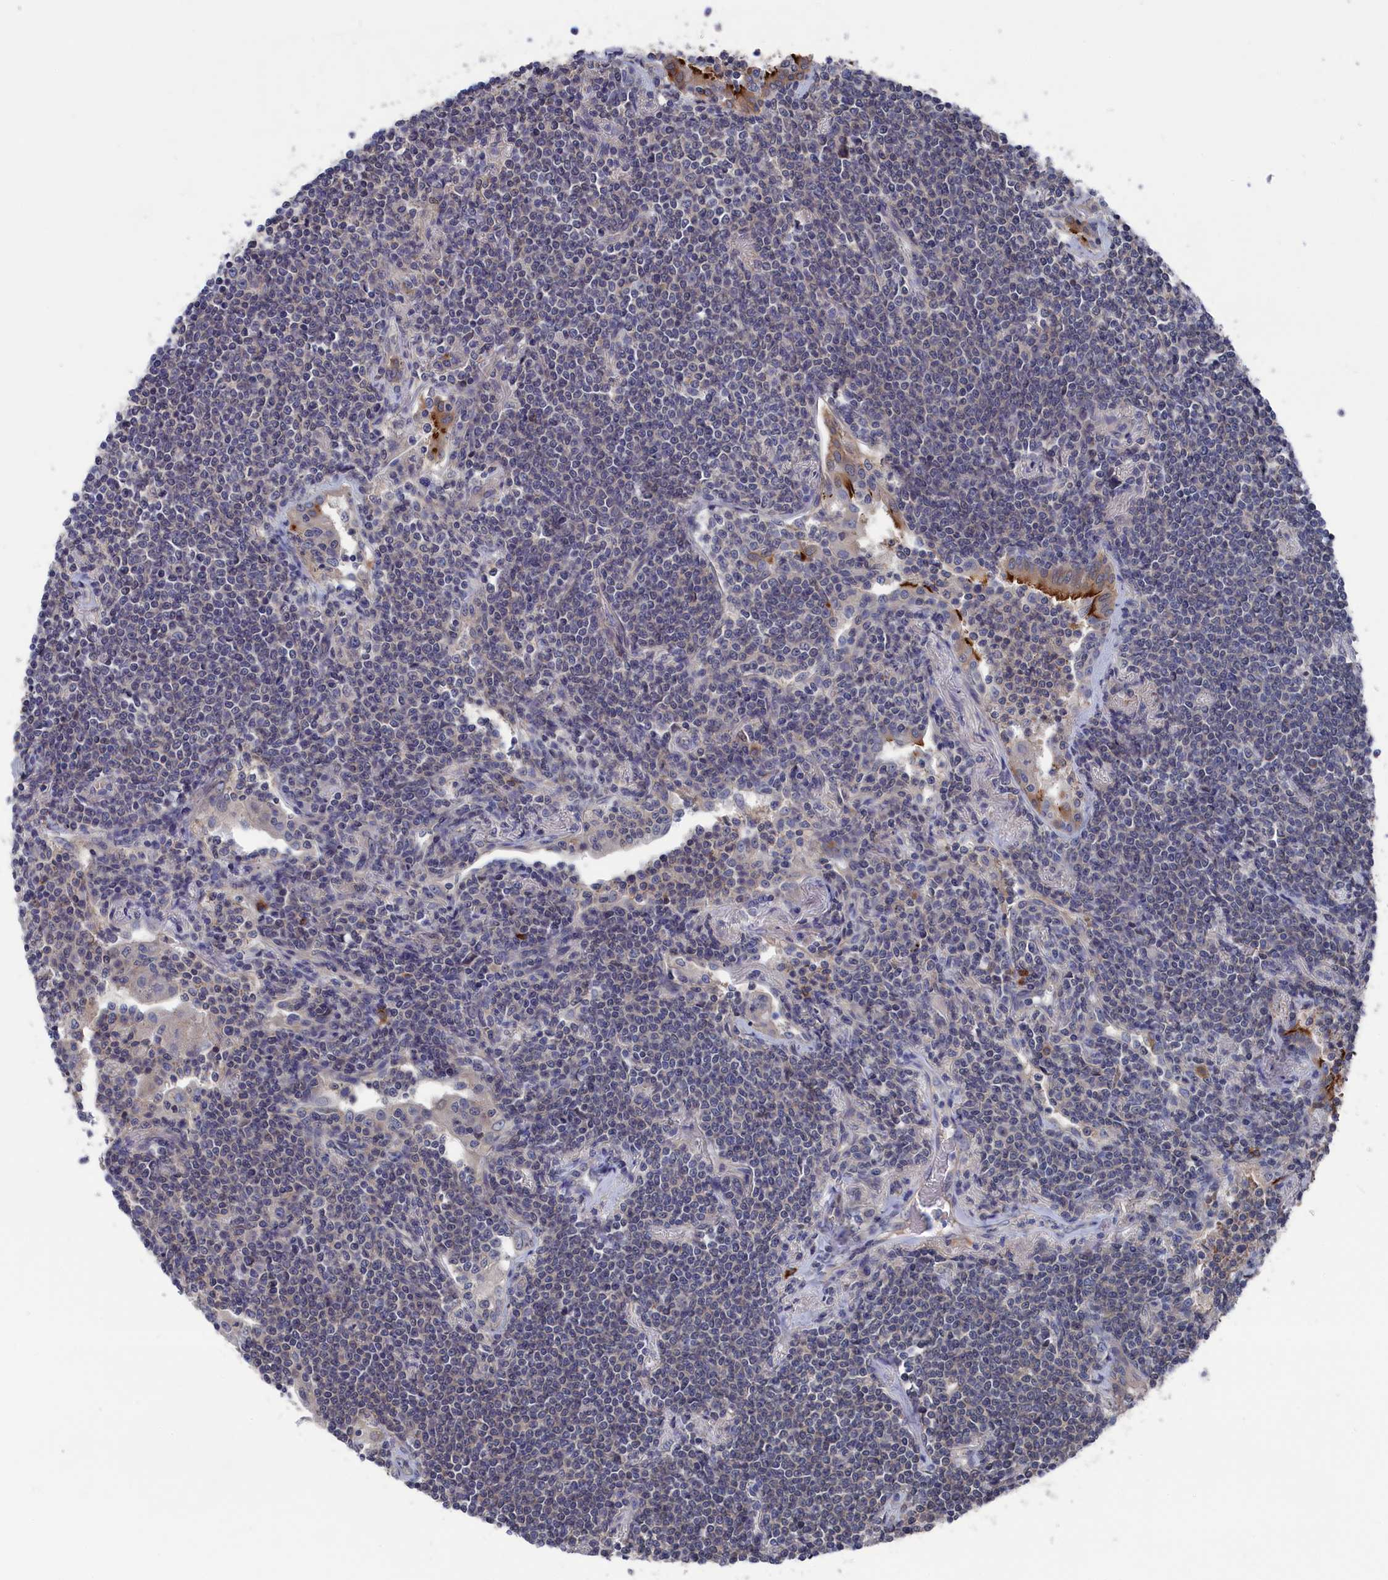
{"staining": {"intensity": "negative", "quantity": "none", "location": "none"}, "tissue": "lymphoma", "cell_type": "Tumor cells", "image_type": "cancer", "snomed": [{"axis": "morphology", "description": "Malignant lymphoma, non-Hodgkin's type, Low grade"}, {"axis": "topography", "description": "Lung"}], "caption": "Tumor cells show no significant protein staining in malignant lymphoma, non-Hodgkin's type (low-grade).", "gene": "NUTF2", "patient": {"sex": "female", "age": 71}}